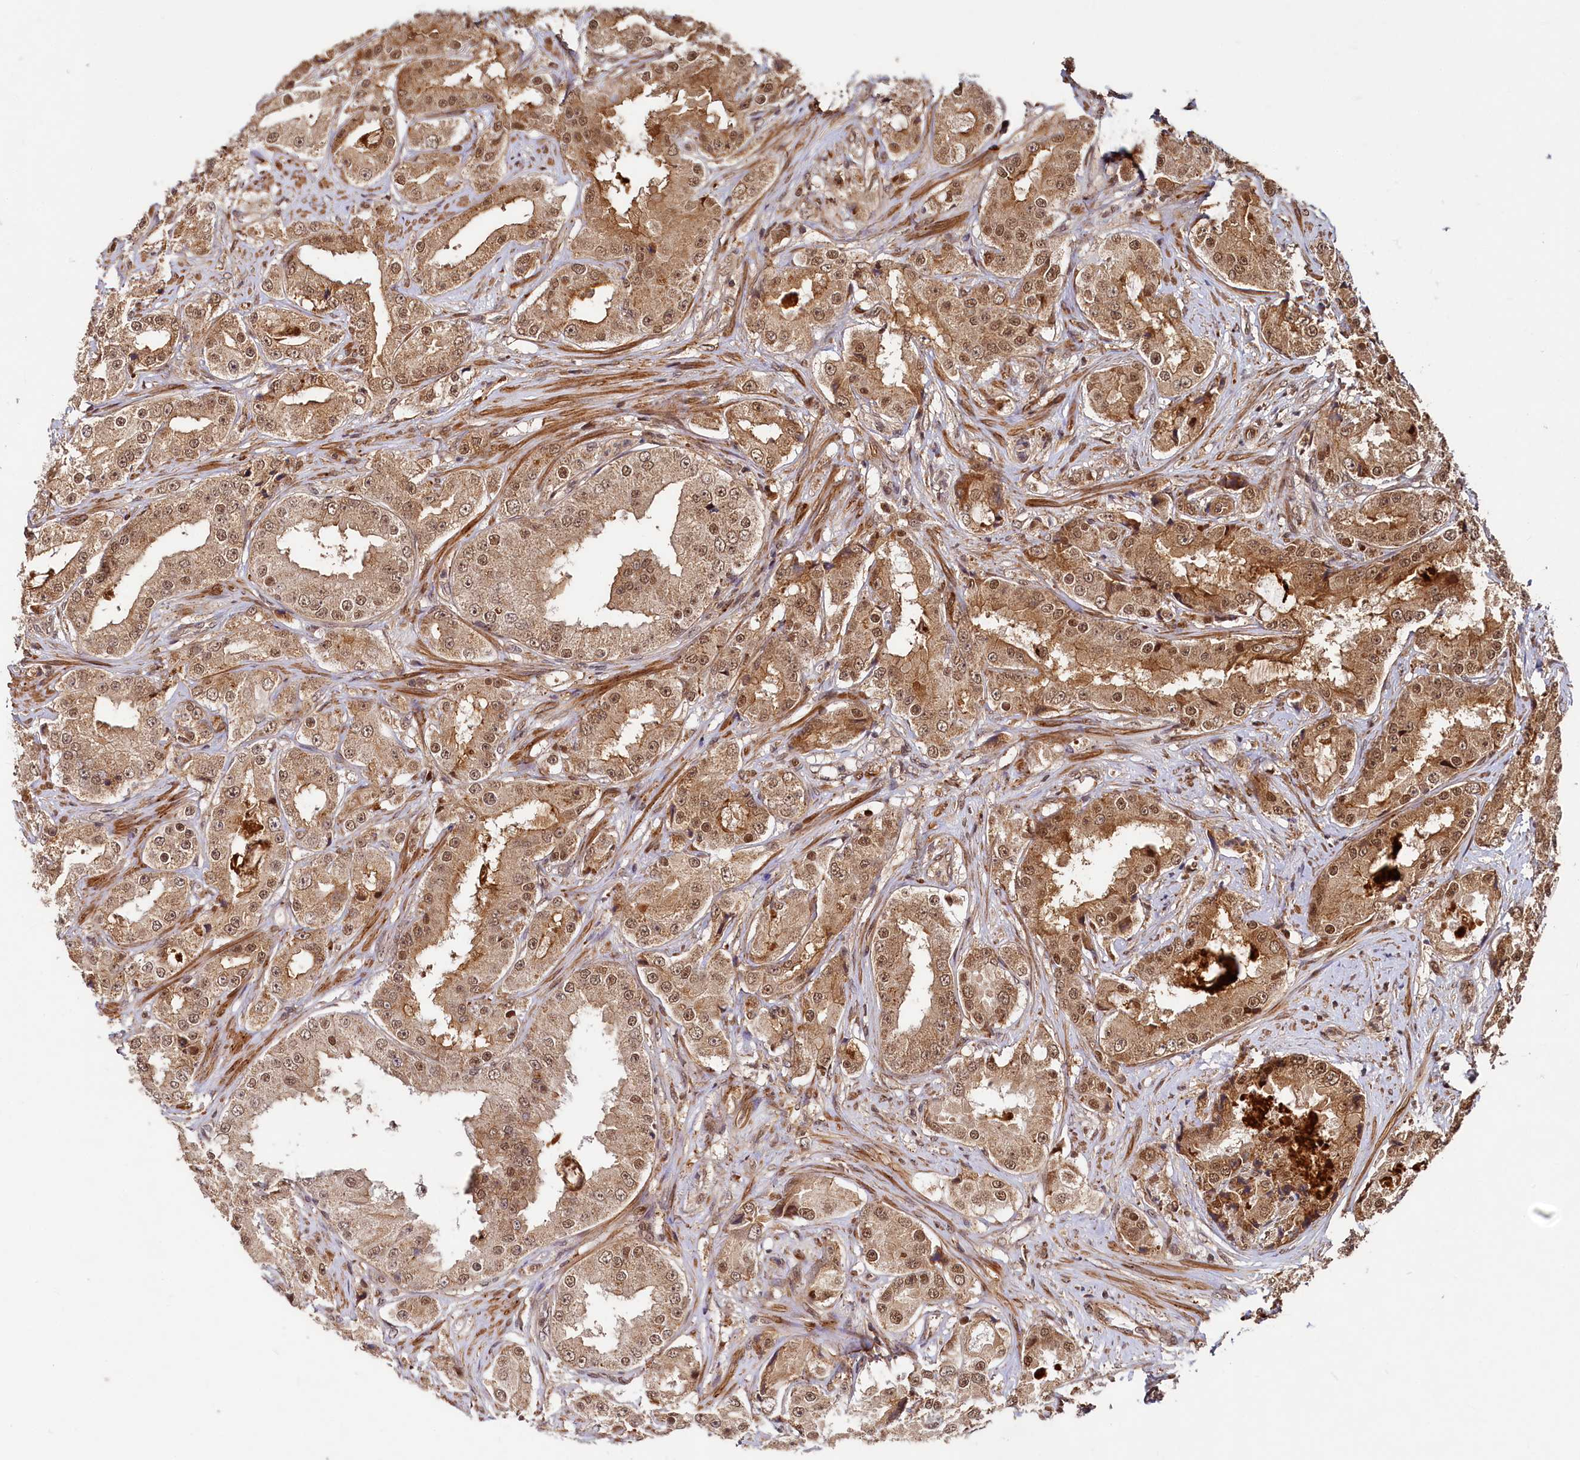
{"staining": {"intensity": "moderate", "quantity": ">75%", "location": "cytoplasmic/membranous,nuclear"}, "tissue": "prostate cancer", "cell_type": "Tumor cells", "image_type": "cancer", "snomed": [{"axis": "morphology", "description": "Adenocarcinoma, High grade"}, {"axis": "topography", "description": "Prostate"}], "caption": "A brown stain shows moderate cytoplasmic/membranous and nuclear staining of a protein in human adenocarcinoma (high-grade) (prostate) tumor cells.", "gene": "TRIM23", "patient": {"sex": "male", "age": 73}}